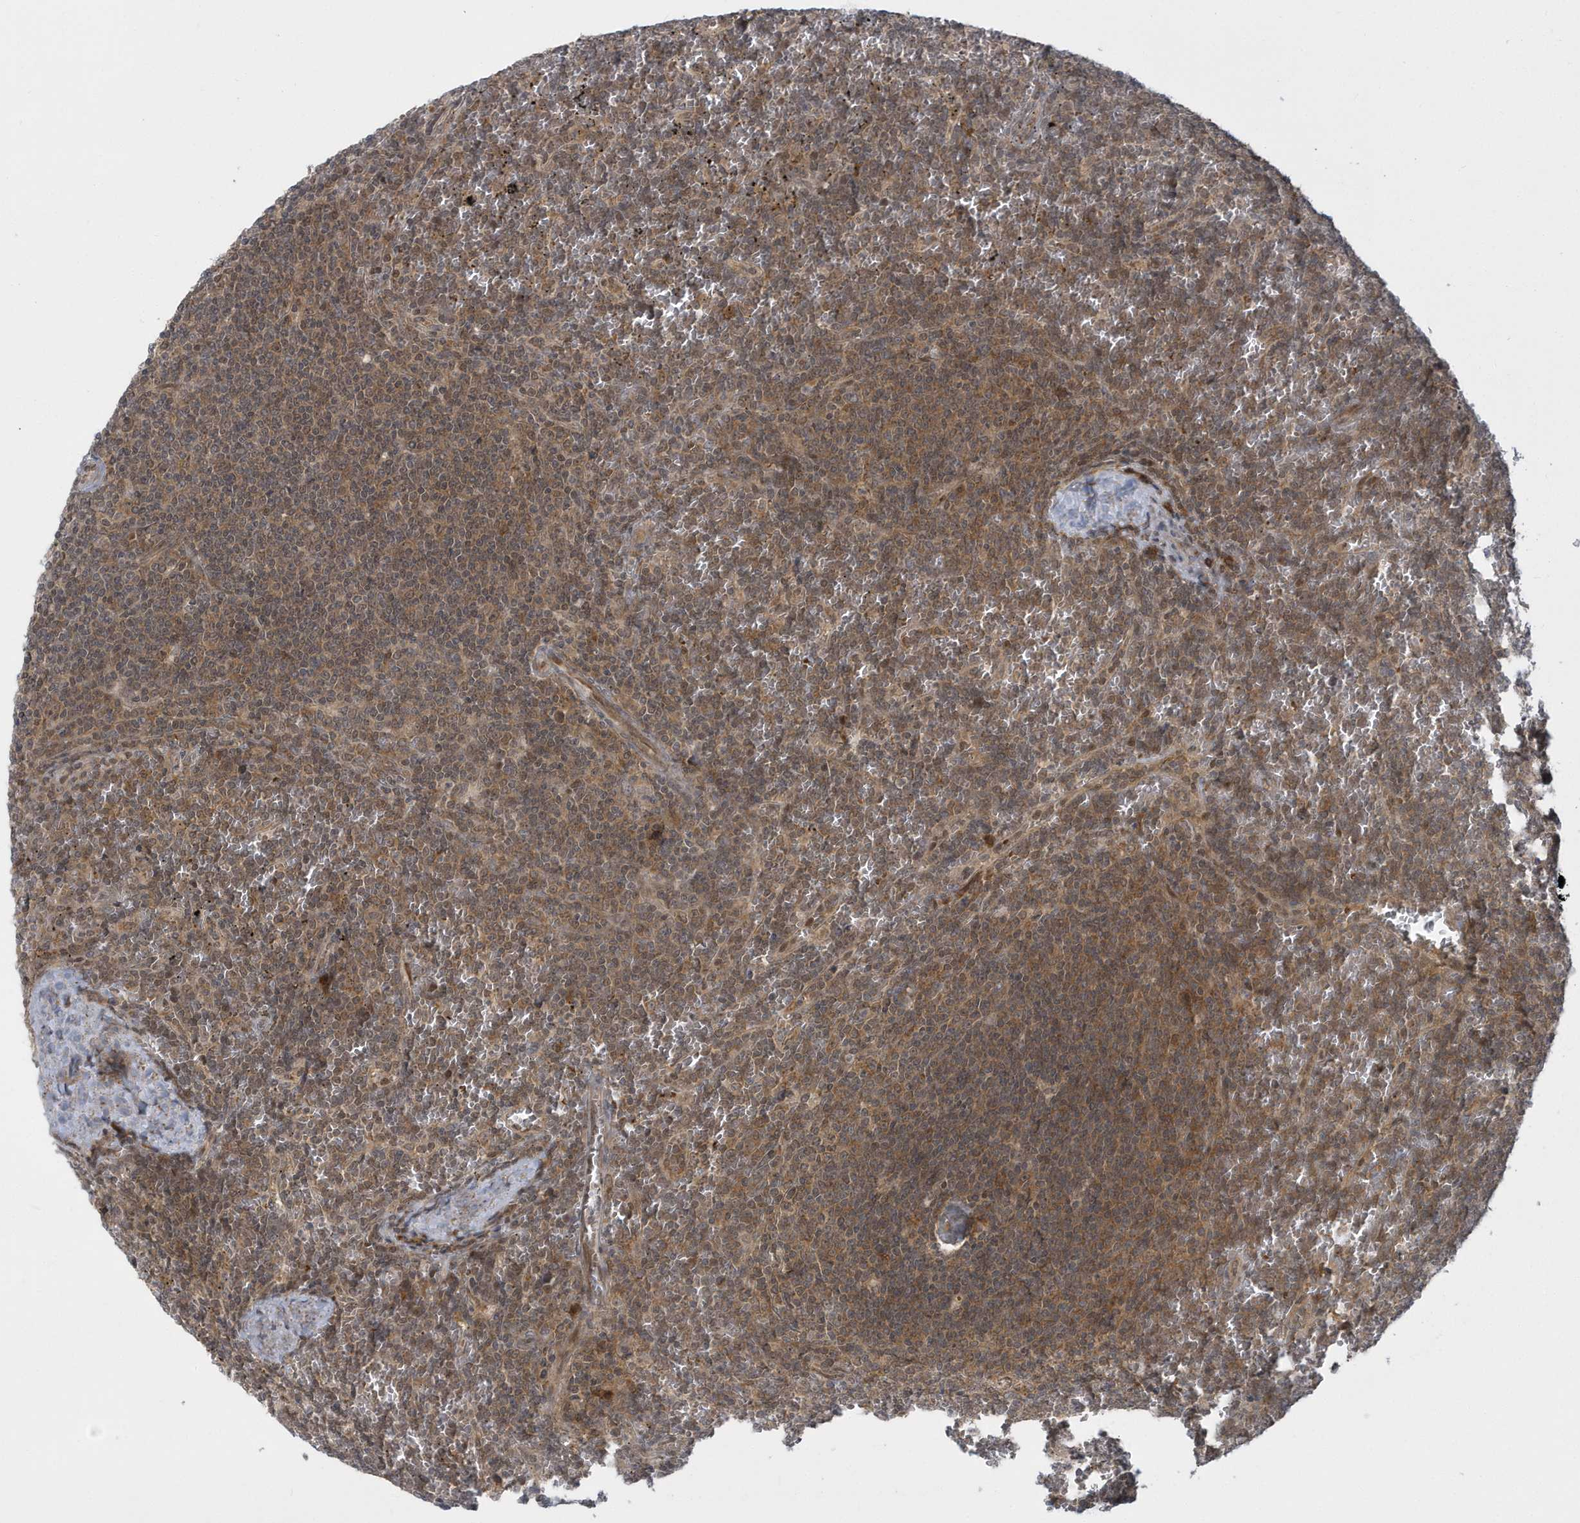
{"staining": {"intensity": "moderate", "quantity": "25%-75%", "location": "cytoplasmic/membranous"}, "tissue": "lymphoma", "cell_type": "Tumor cells", "image_type": "cancer", "snomed": [{"axis": "morphology", "description": "Malignant lymphoma, non-Hodgkin's type, Low grade"}, {"axis": "topography", "description": "Spleen"}], "caption": "This photomicrograph shows IHC staining of human lymphoma, with medium moderate cytoplasmic/membranous staining in about 25%-75% of tumor cells.", "gene": "ATG4A", "patient": {"sex": "female", "age": 19}}